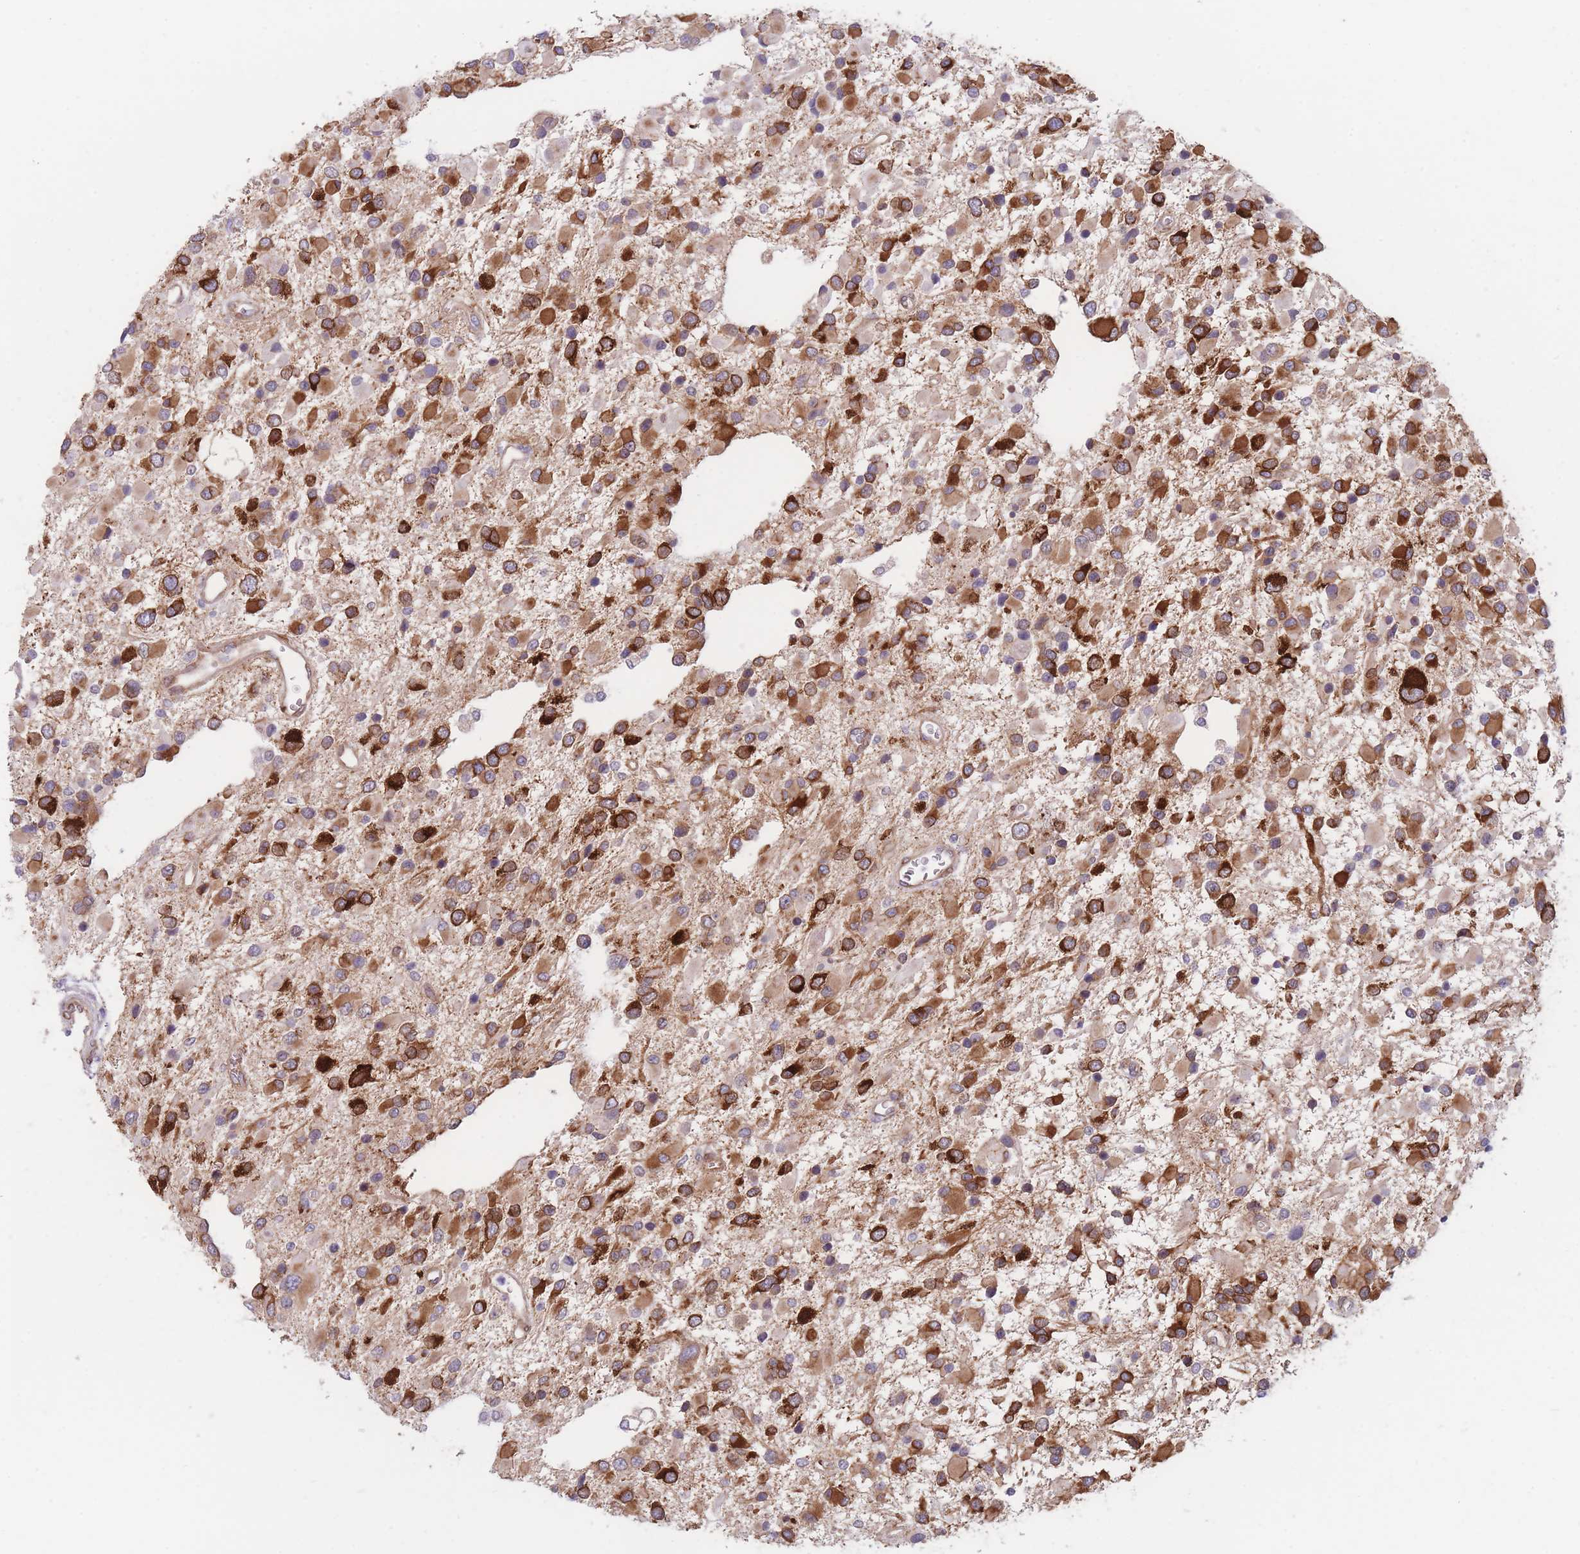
{"staining": {"intensity": "strong", "quantity": ">75%", "location": "cytoplasmic/membranous"}, "tissue": "glioma", "cell_type": "Tumor cells", "image_type": "cancer", "snomed": [{"axis": "morphology", "description": "Glioma, malignant, High grade"}, {"axis": "topography", "description": "Brain"}], "caption": "A photomicrograph of human glioma stained for a protein shows strong cytoplasmic/membranous brown staining in tumor cells. (IHC, brightfield microscopy, high magnification).", "gene": "AK9", "patient": {"sex": "male", "age": 53}}